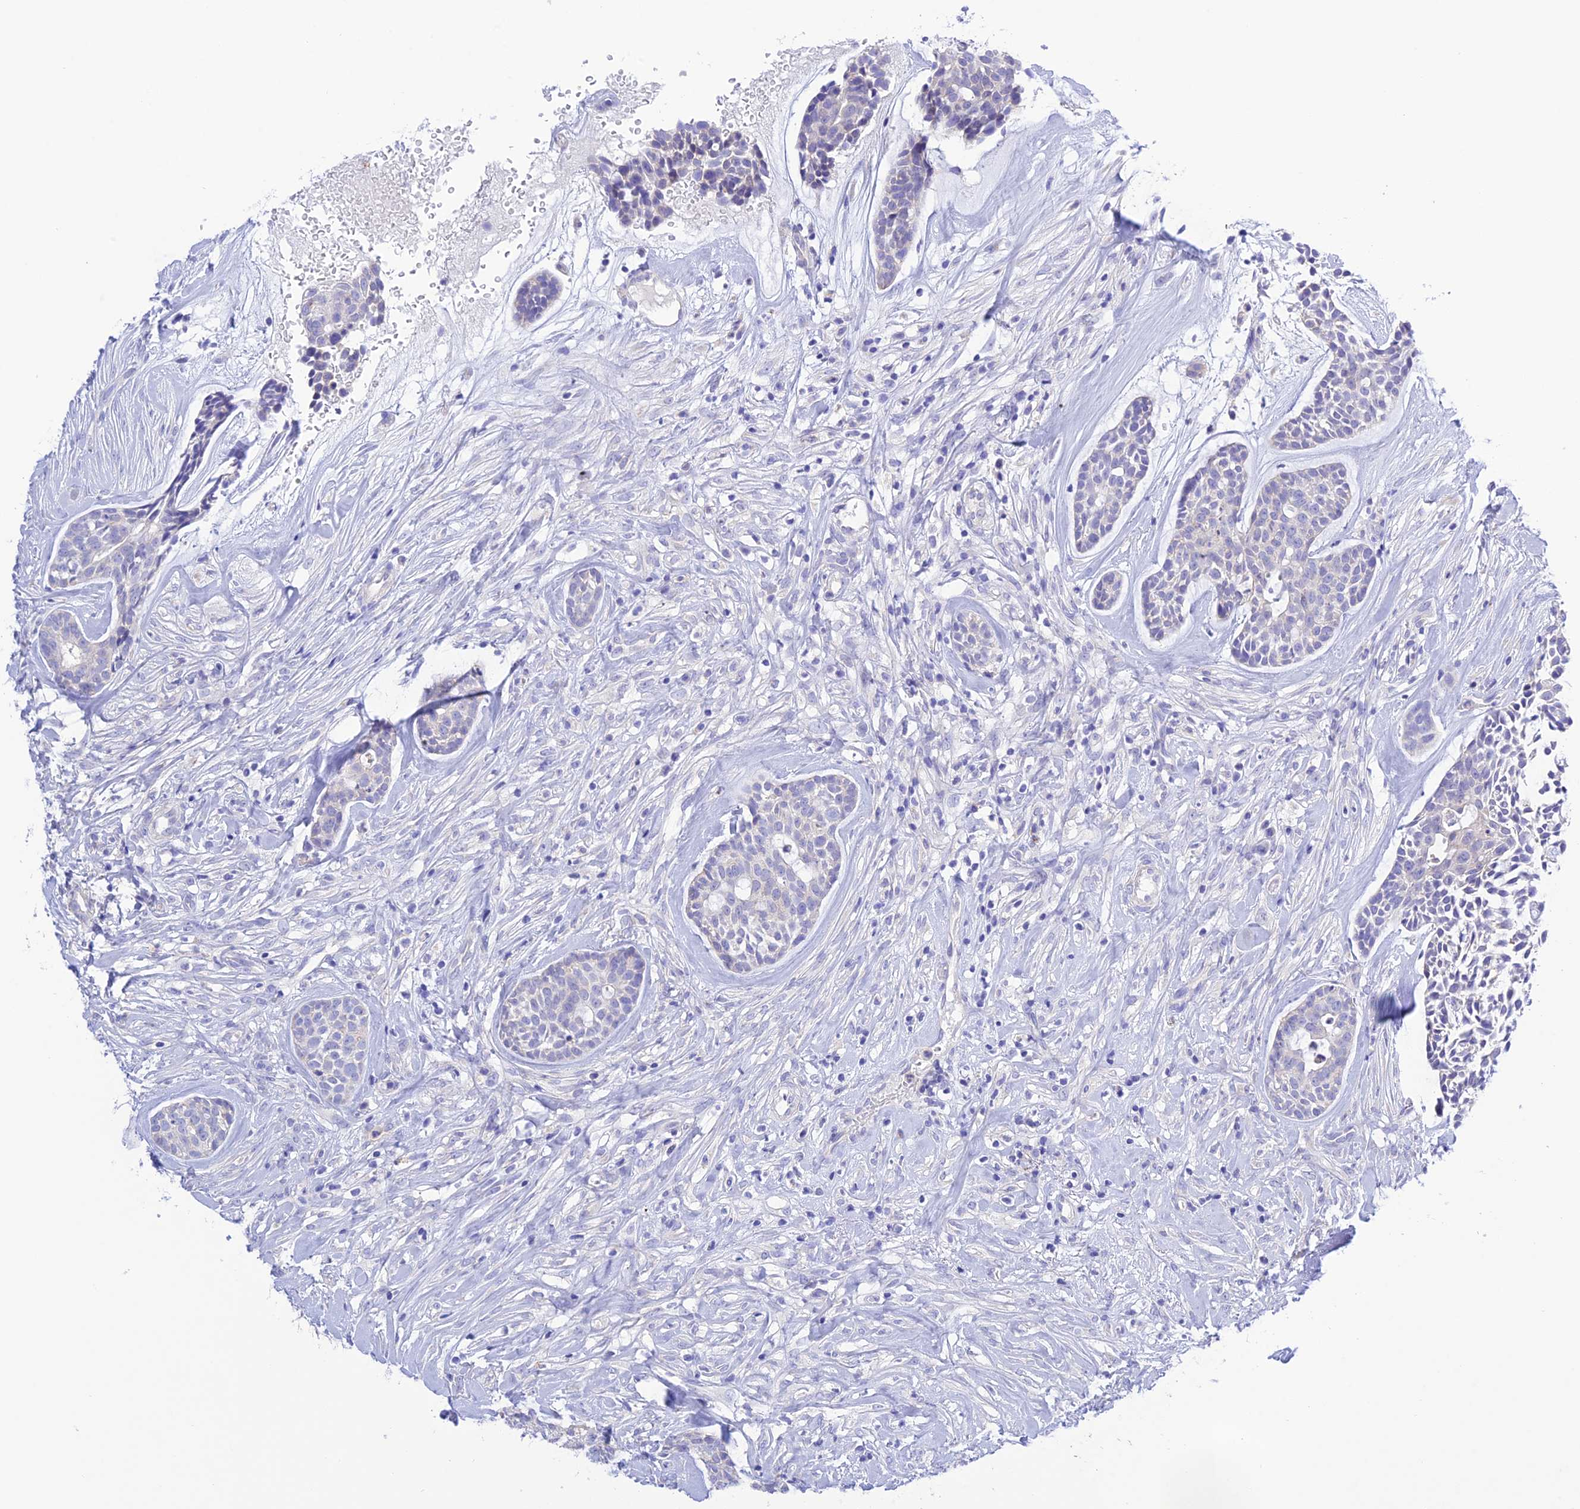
{"staining": {"intensity": "negative", "quantity": "none", "location": "none"}, "tissue": "head and neck cancer", "cell_type": "Tumor cells", "image_type": "cancer", "snomed": [{"axis": "morphology", "description": "Normal tissue, NOS"}, {"axis": "morphology", "description": "Adenocarcinoma, NOS"}, {"axis": "topography", "description": "Subcutis"}, {"axis": "topography", "description": "Nasopharynx"}, {"axis": "topography", "description": "Head-Neck"}], "caption": "Immunohistochemistry (IHC) image of neoplastic tissue: adenocarcinoma (head and neck) stained with DAB (3,3'-diaminobenzidine) shows no significant protein staining in tumor cells. (DAB (3,3'-diaminobenzidine) IHC visualized using brightfield microscopy, high magnification).", "gene": "CHSY3", "patient": {"sex": "female", "age": 73}}